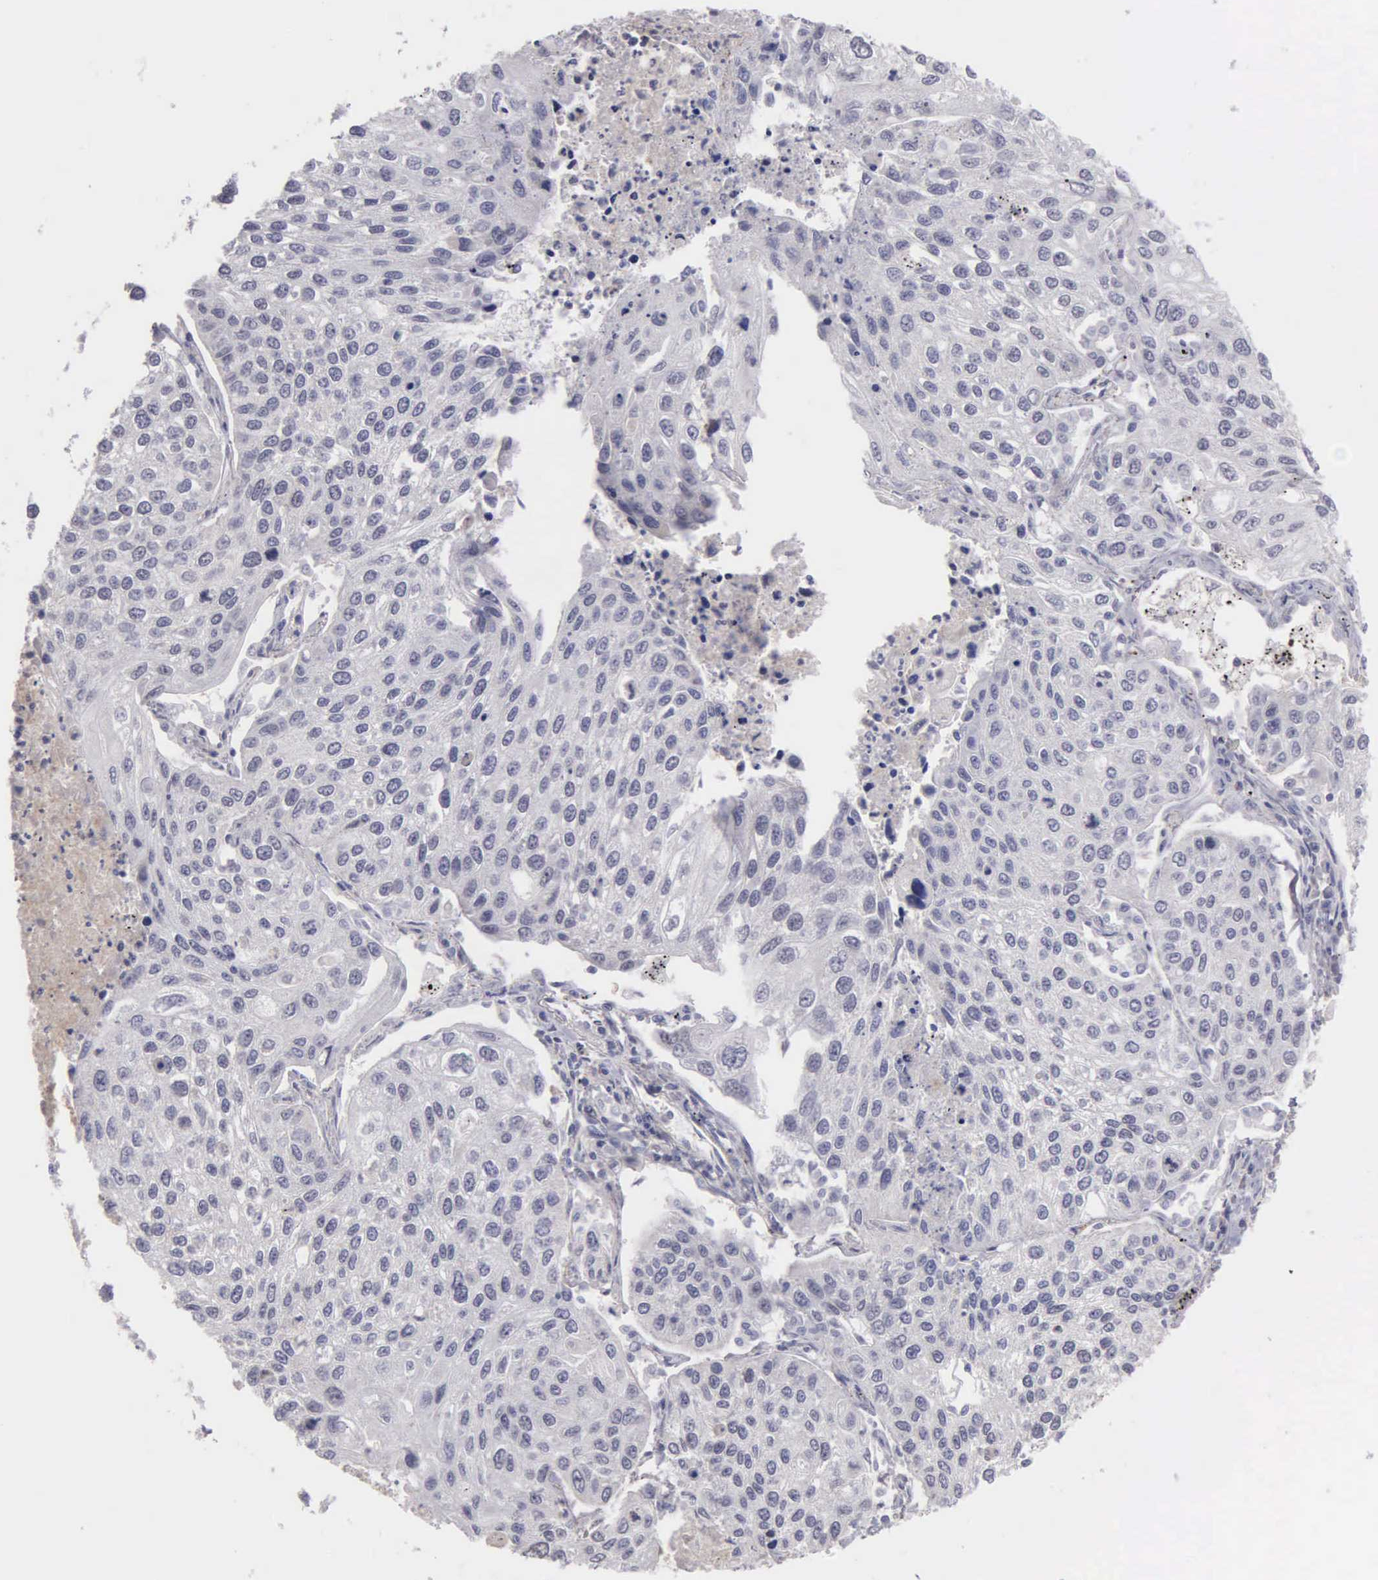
{"staining": {"intensity": "negative", "quantity": "none", "location": "none"}, "tissue": "lung cancer", "cell_type": "Tumor cells", "image_type": "cancer", "snomed": [{"axis": "morphology", "description": "Squamous cell carcinoma, NOS"}, {"axis": "topography", "description": "Lung"}], "caption": "Immunohistochemistry photomicrograph of human lung cancer (squamous cell carcinoma) stained for a protein (brown), which demonstrates no staining in tumor cells.", "gene": "BRD1", "patient": {"sex": "male", "age": 75}}